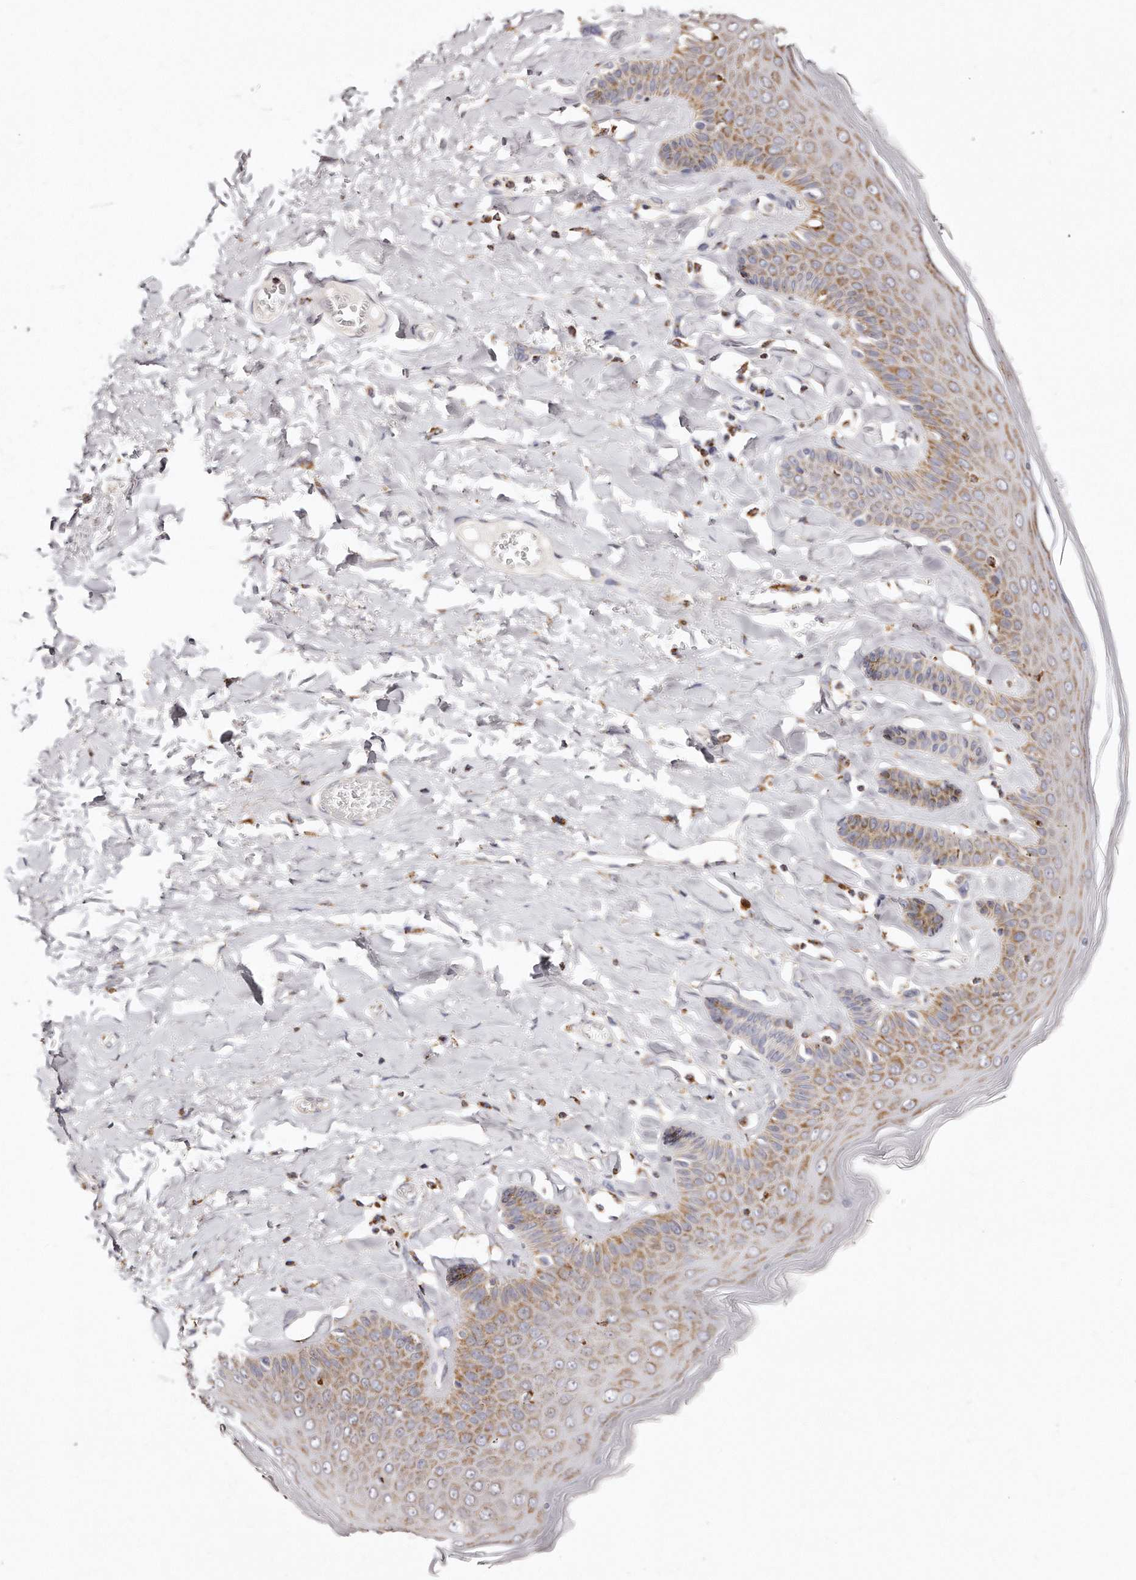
{"staining": {"intensity": "moderate", "quantity": ">75%", "location": "cytoplasmic/membranous"}, "tissue": "skin", "cell_type": "Epidermal cells", "image_type": "normal", "snomed": [{"axis": "morphology", "description": "Normal tissue, NOS"}, {"axis": "topography", "description": "Anal"}], "caption": "The image exhibits a brown stain indicating the presence of a protein in the cytoplasmic/membranous of epidermal cells in skin. Nuclei are stained in blue.", "gene": "RTKN", "patient": {"sex": "male", "age": 69}}